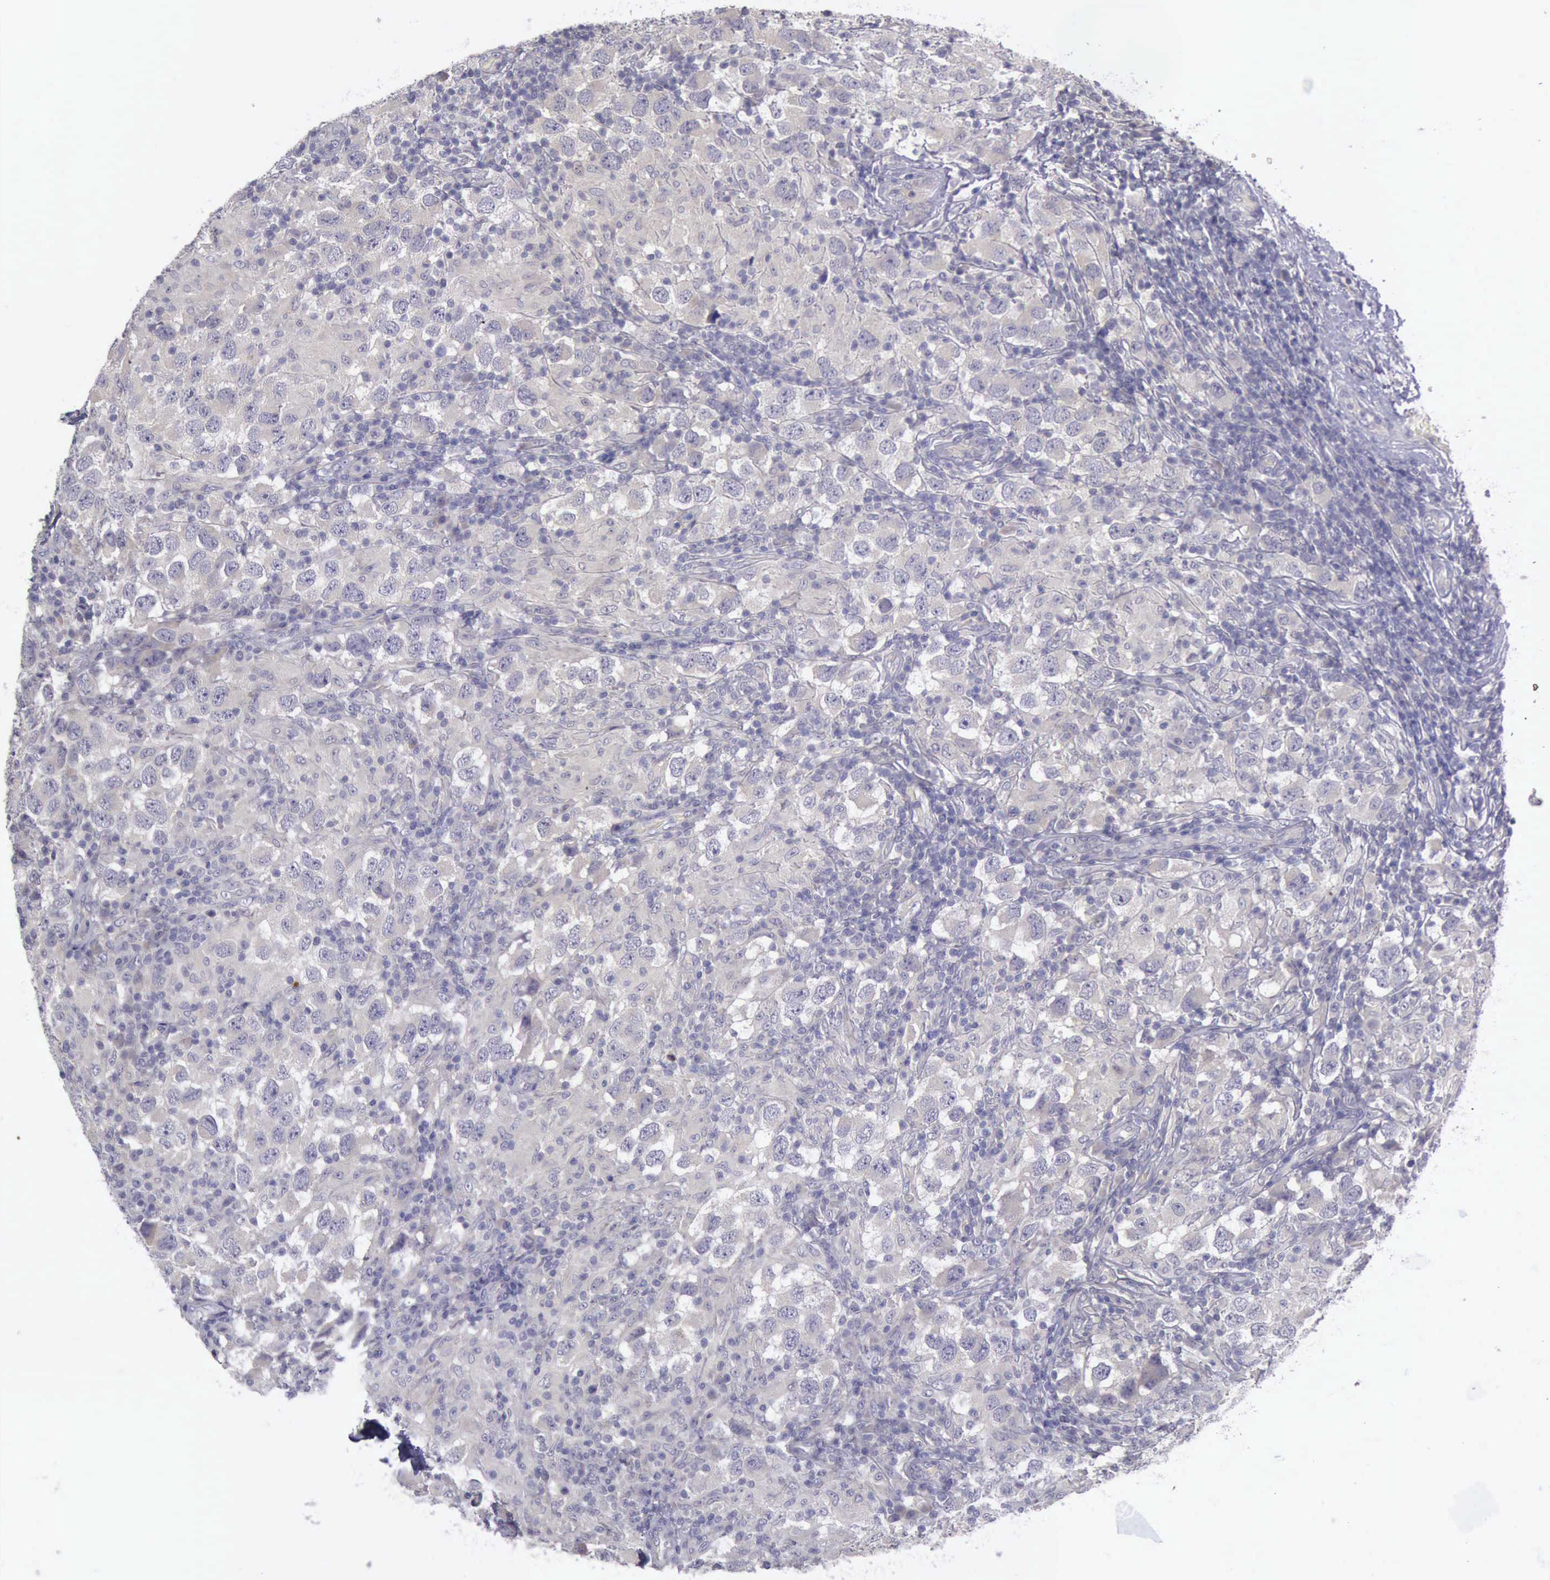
{"staining": {"intensity": "negative", "quantity": "none", "location": "none"}, "tissue": "testis cancer", "cell_type": "Tumor cells", "image_type": "cancer", "snomed": [{"axis": "morphology", "description": "Carcinoma, Embryonal, NOS"}, {"axis": "topography", "description": "Testis"}], "caption": "Tumor cells are negative for protein expression in human testis cancer.", "gene": "ARNT2", "patient": {"sex": "male", "age": 21}}